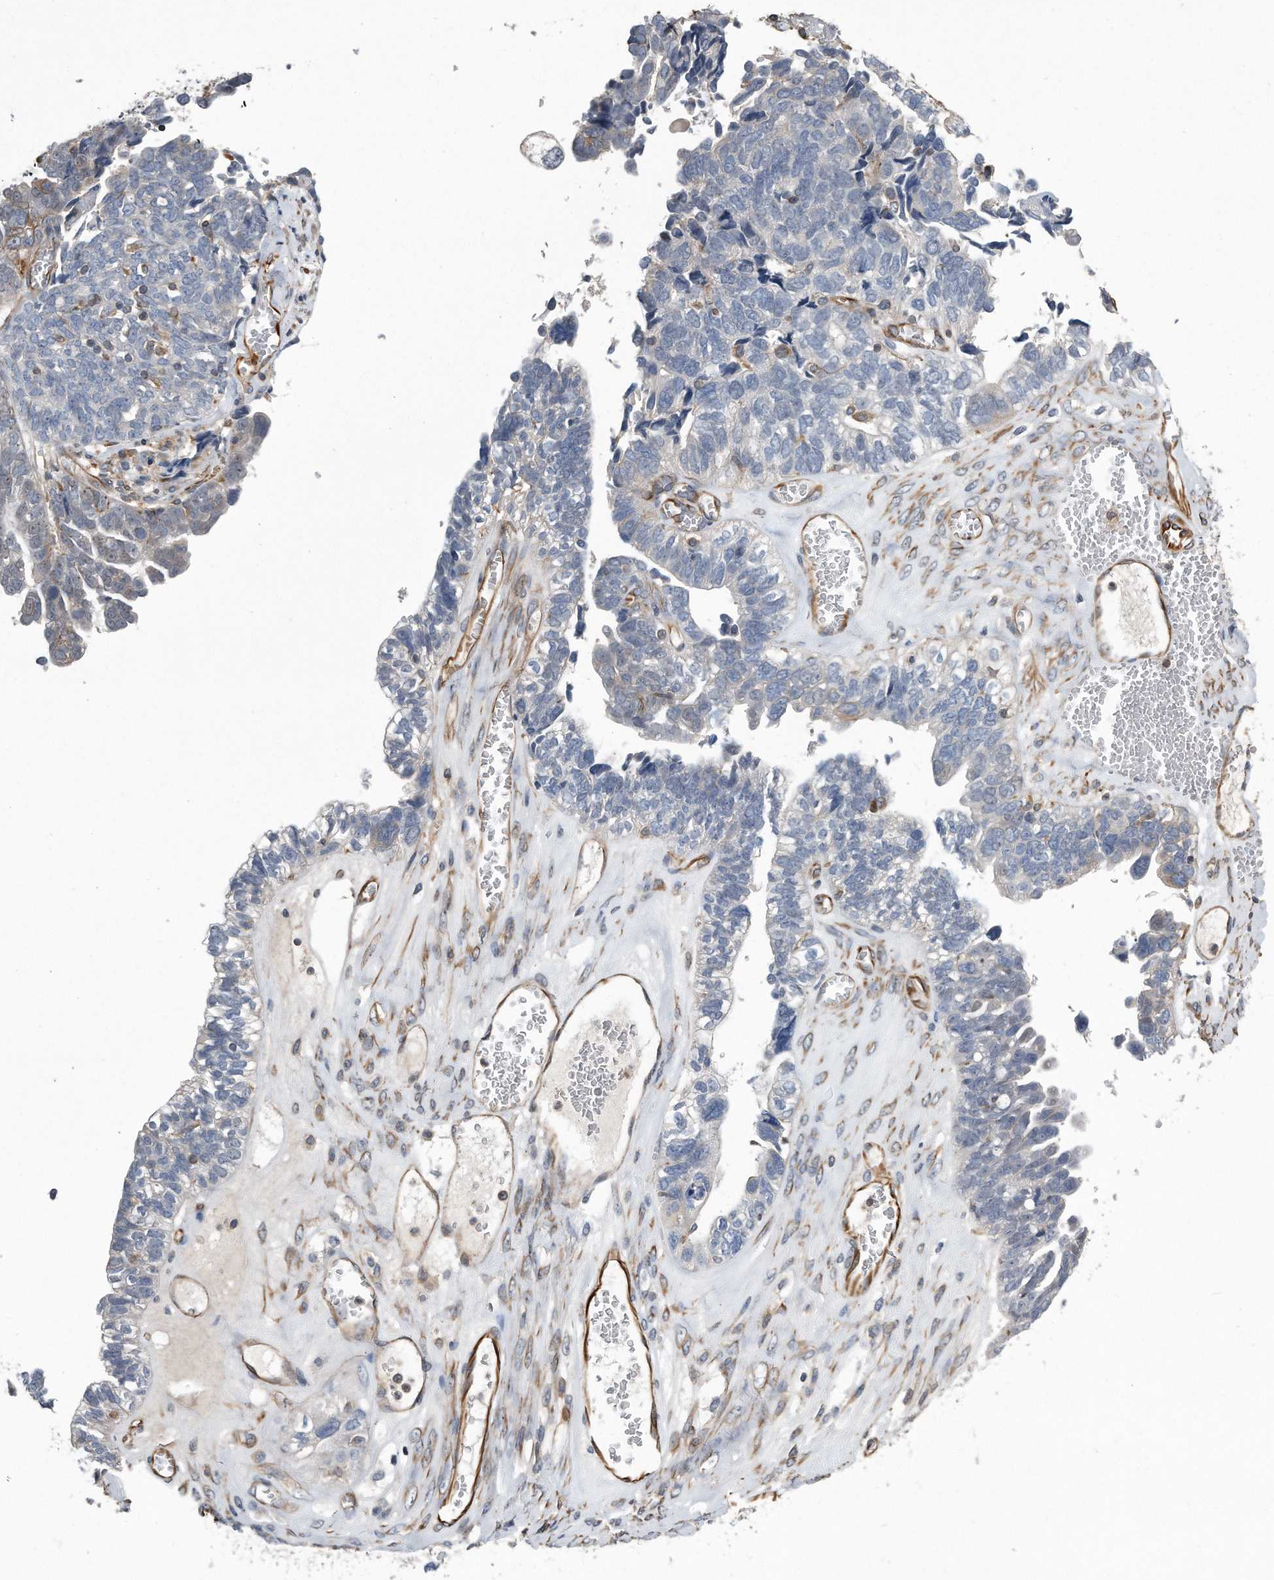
{"staining": {"intensity": "negative", "quantity": "none", "location": "none"}, "tissue": "ovarian cancer", "cell_type": "Tumor cells", "image_type": "cancer", "snomed": [{"axis": "morphology", "description": "Cystadenocarcinoma, serous, NOS"}, {"axis": "topography", "description": "Ovary"}], "caption": "IHC of human ovarian cancer shows no expression in tumor cells. (IHC, brightfield microscopy, high magnification).", "gene": "GPC1", "patient": {"sex": "female", "age": 79}}